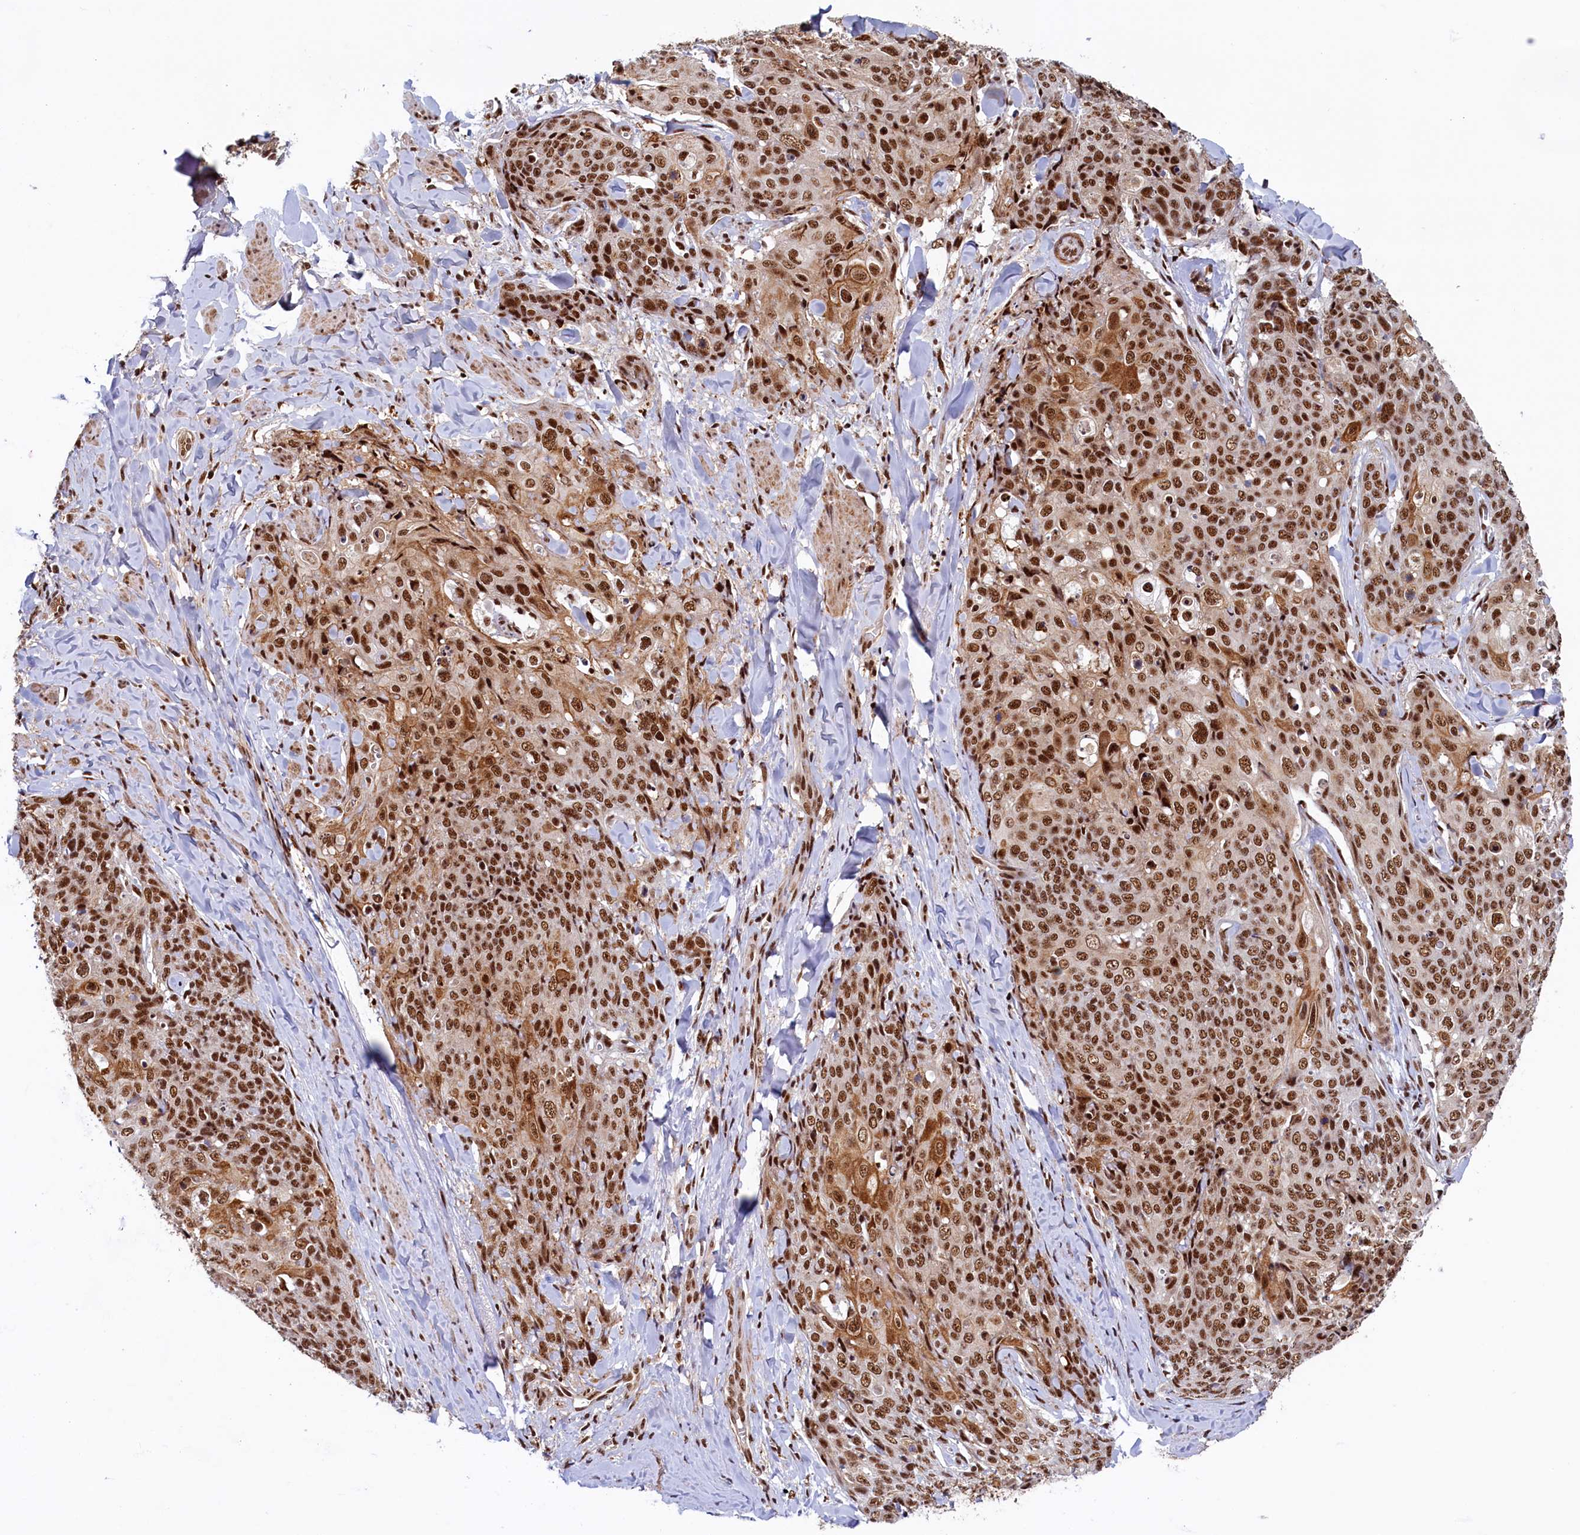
{"staining": {"intensity": "strong", "quantity": ">75%", "location": "nuclear"}, "tissue": "skin cancer", "cell_type": "Tumor cells", "image_type": "cancer", "snomed": [{"axis": "morphology", "description": "Squamous cell carcinoma, NOS"}, {"axis": "topography", "description": "Skin"}, {"axis": "topography", "description": "Vulva"}], "caption": "Protein staining demonstrates strong nuclear expression in about >75% of tumor cells in squamous cell carcinoma (skin).", "gene": "ZC3H18", "patient": {"sex": "female", "age": 85}}